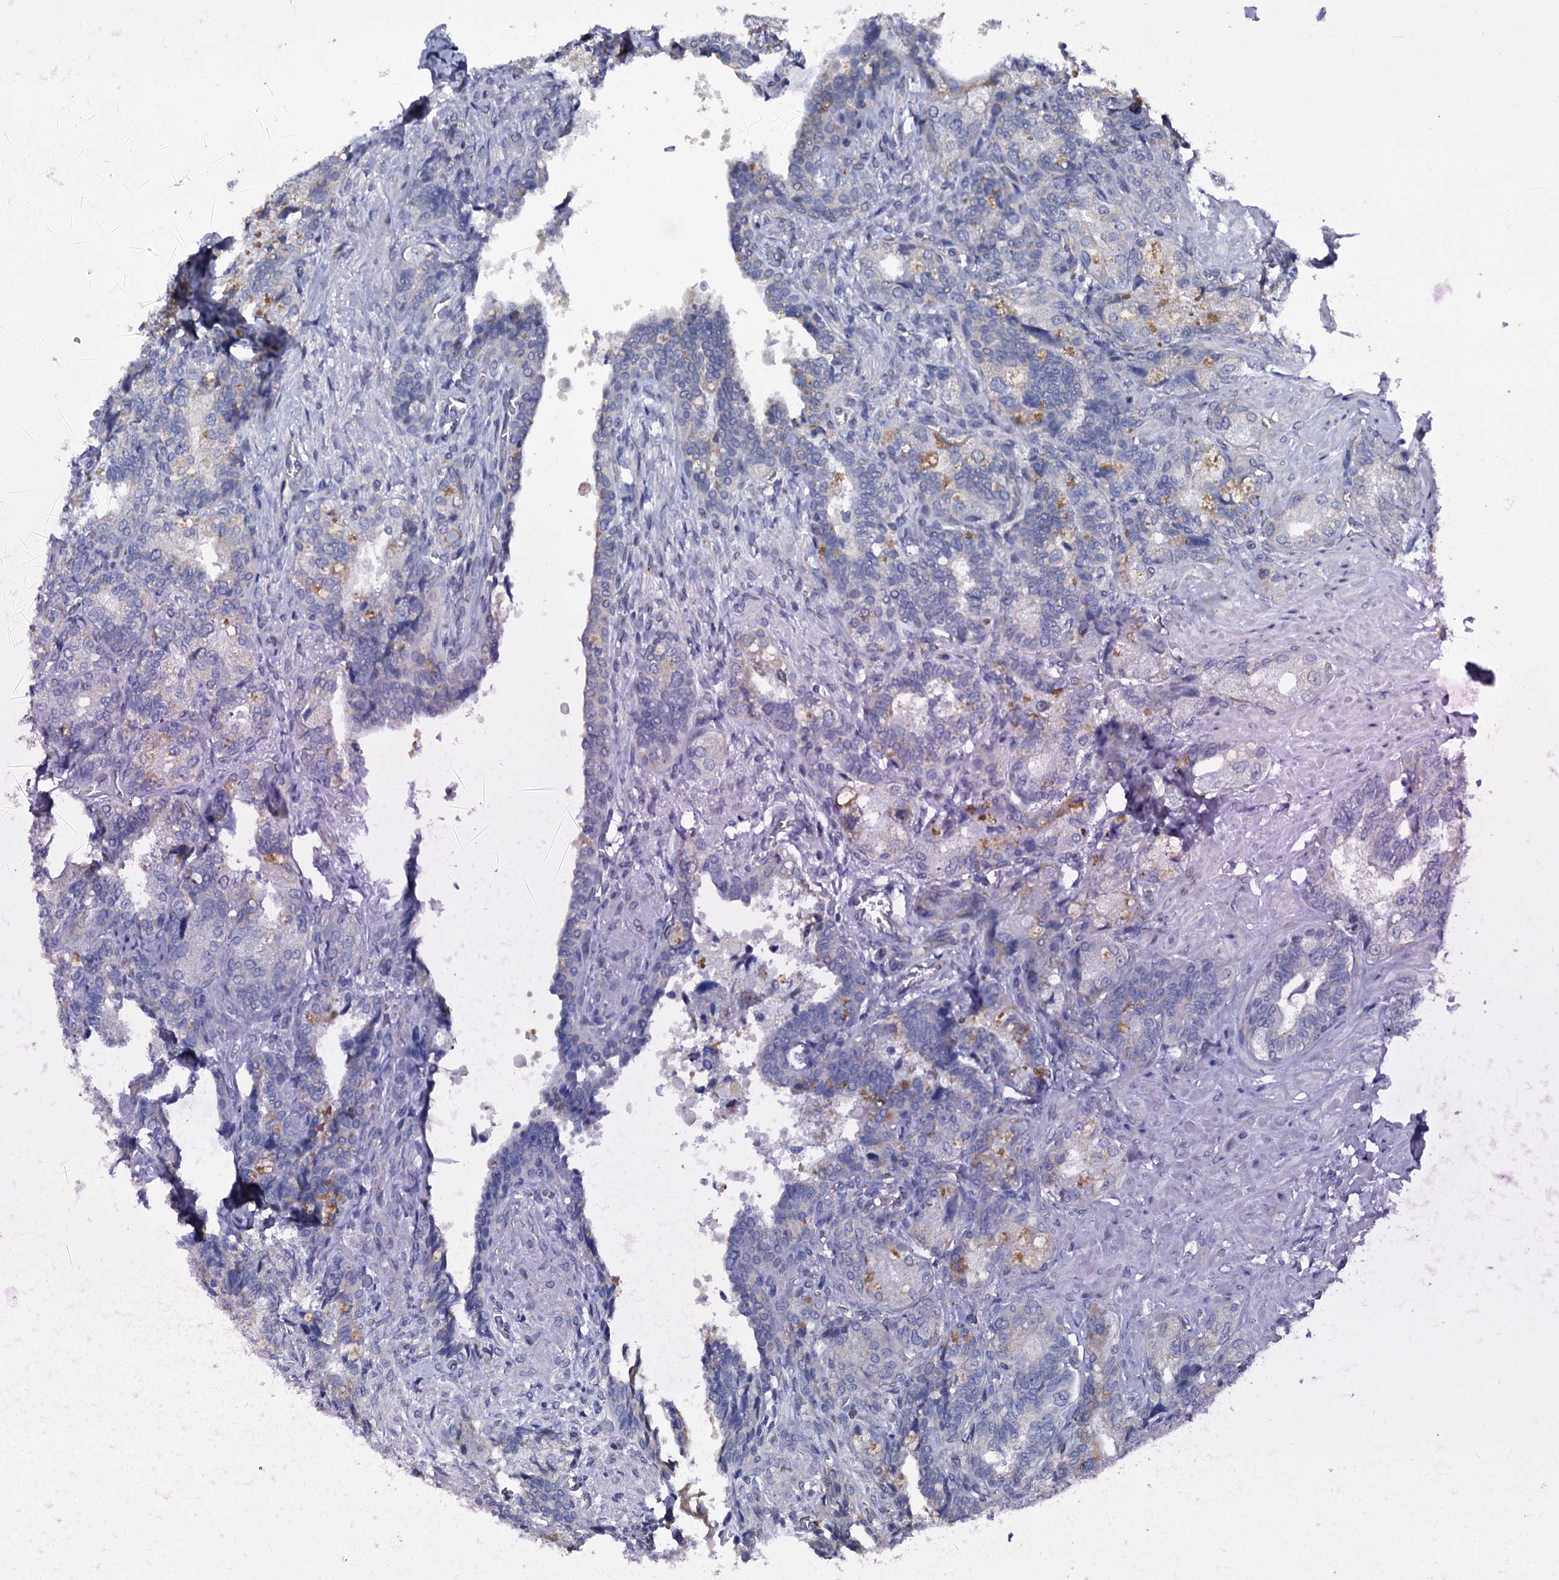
{"staining": {"intensity": "negative", "quantity": "none", "location": "none"}, "tissue": "seminal vesicle", "cell_type": "Glandular cells", "image_type": "normal", "snomed": [{"axis": "morphology", "description": "Normal tissue, NOS"}, {"axis": "topography", "description": "Prostate and seminal vesicle, NOS"}, {"axis": "topography", "description": "Prostate"}, {"axis": "topography", "description": "Seminal veicle"}], "caption": "This is a photomicrograph of immunohistochemistry (IHC) staining of benign seminal vesicle, which shows no staining in glandular cells. (DAB IHC, high magnification).", "gene": "GAREM1", "patient": {"sex": "male", "age": 67}}